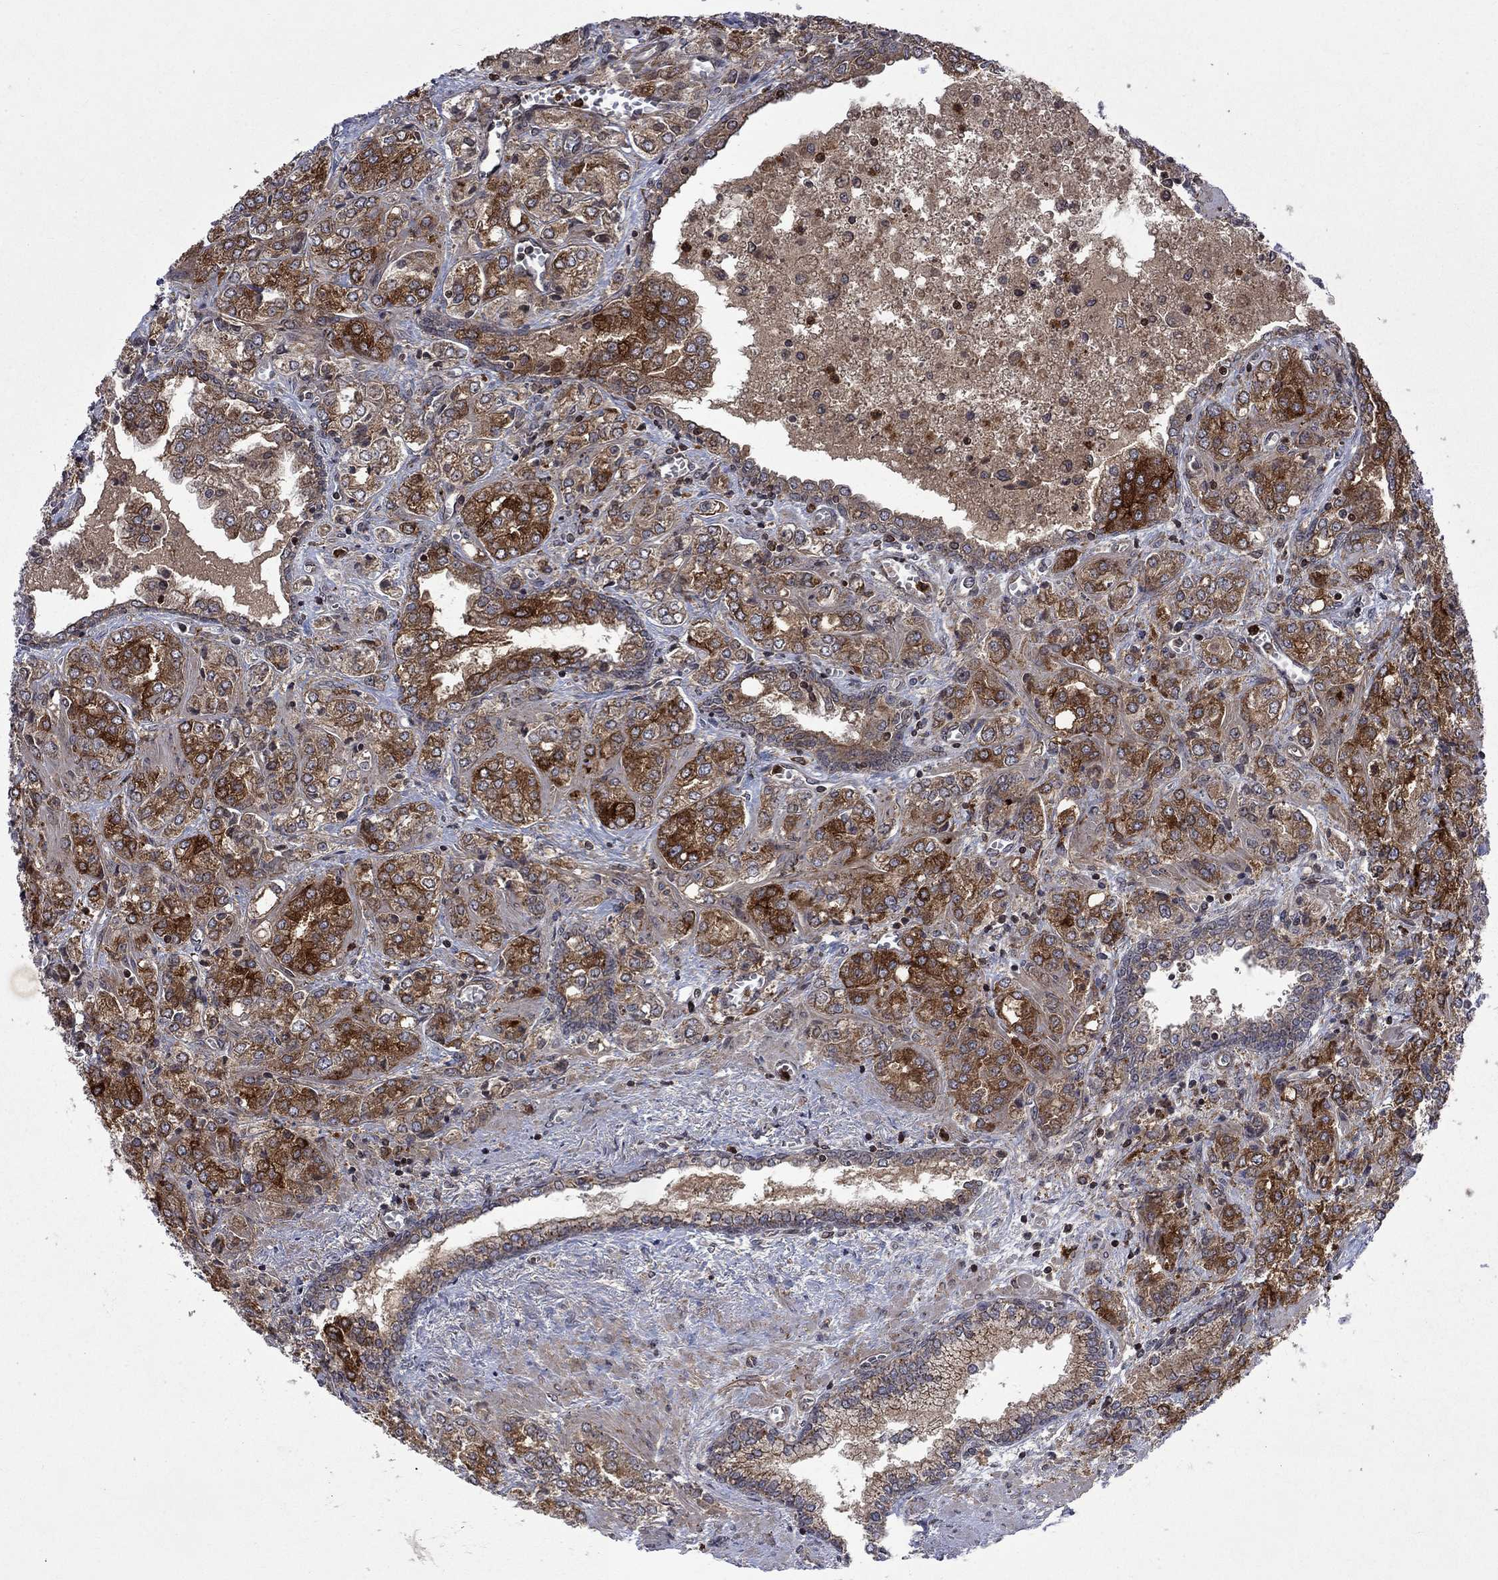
{"staining": {"intensity": "strong", "quantity": "<25%", "location": "cytoplasmic/membranous"}, "tissue": "prostate cancer", "cell_type": "Tumor cells", "image_type": "cancer", "snomed": [{"axis": "morphology", "description": "Adenocarcinoma, NOS"}, {"axis": "topography", "description": "Prostate and seminal vesicle, NOS"}, {"axis": "topography", "description": "Prostate"}], "caption": "A photomicrograph showing strong cytoplasmic/membranous staining in approximately <25% of tumor cells in prostate adenocarcinoma, as visualized by brown immunohistochemical staining.", "gene": "TMEM33", "patient": {"sex": "male", "age": 62}}